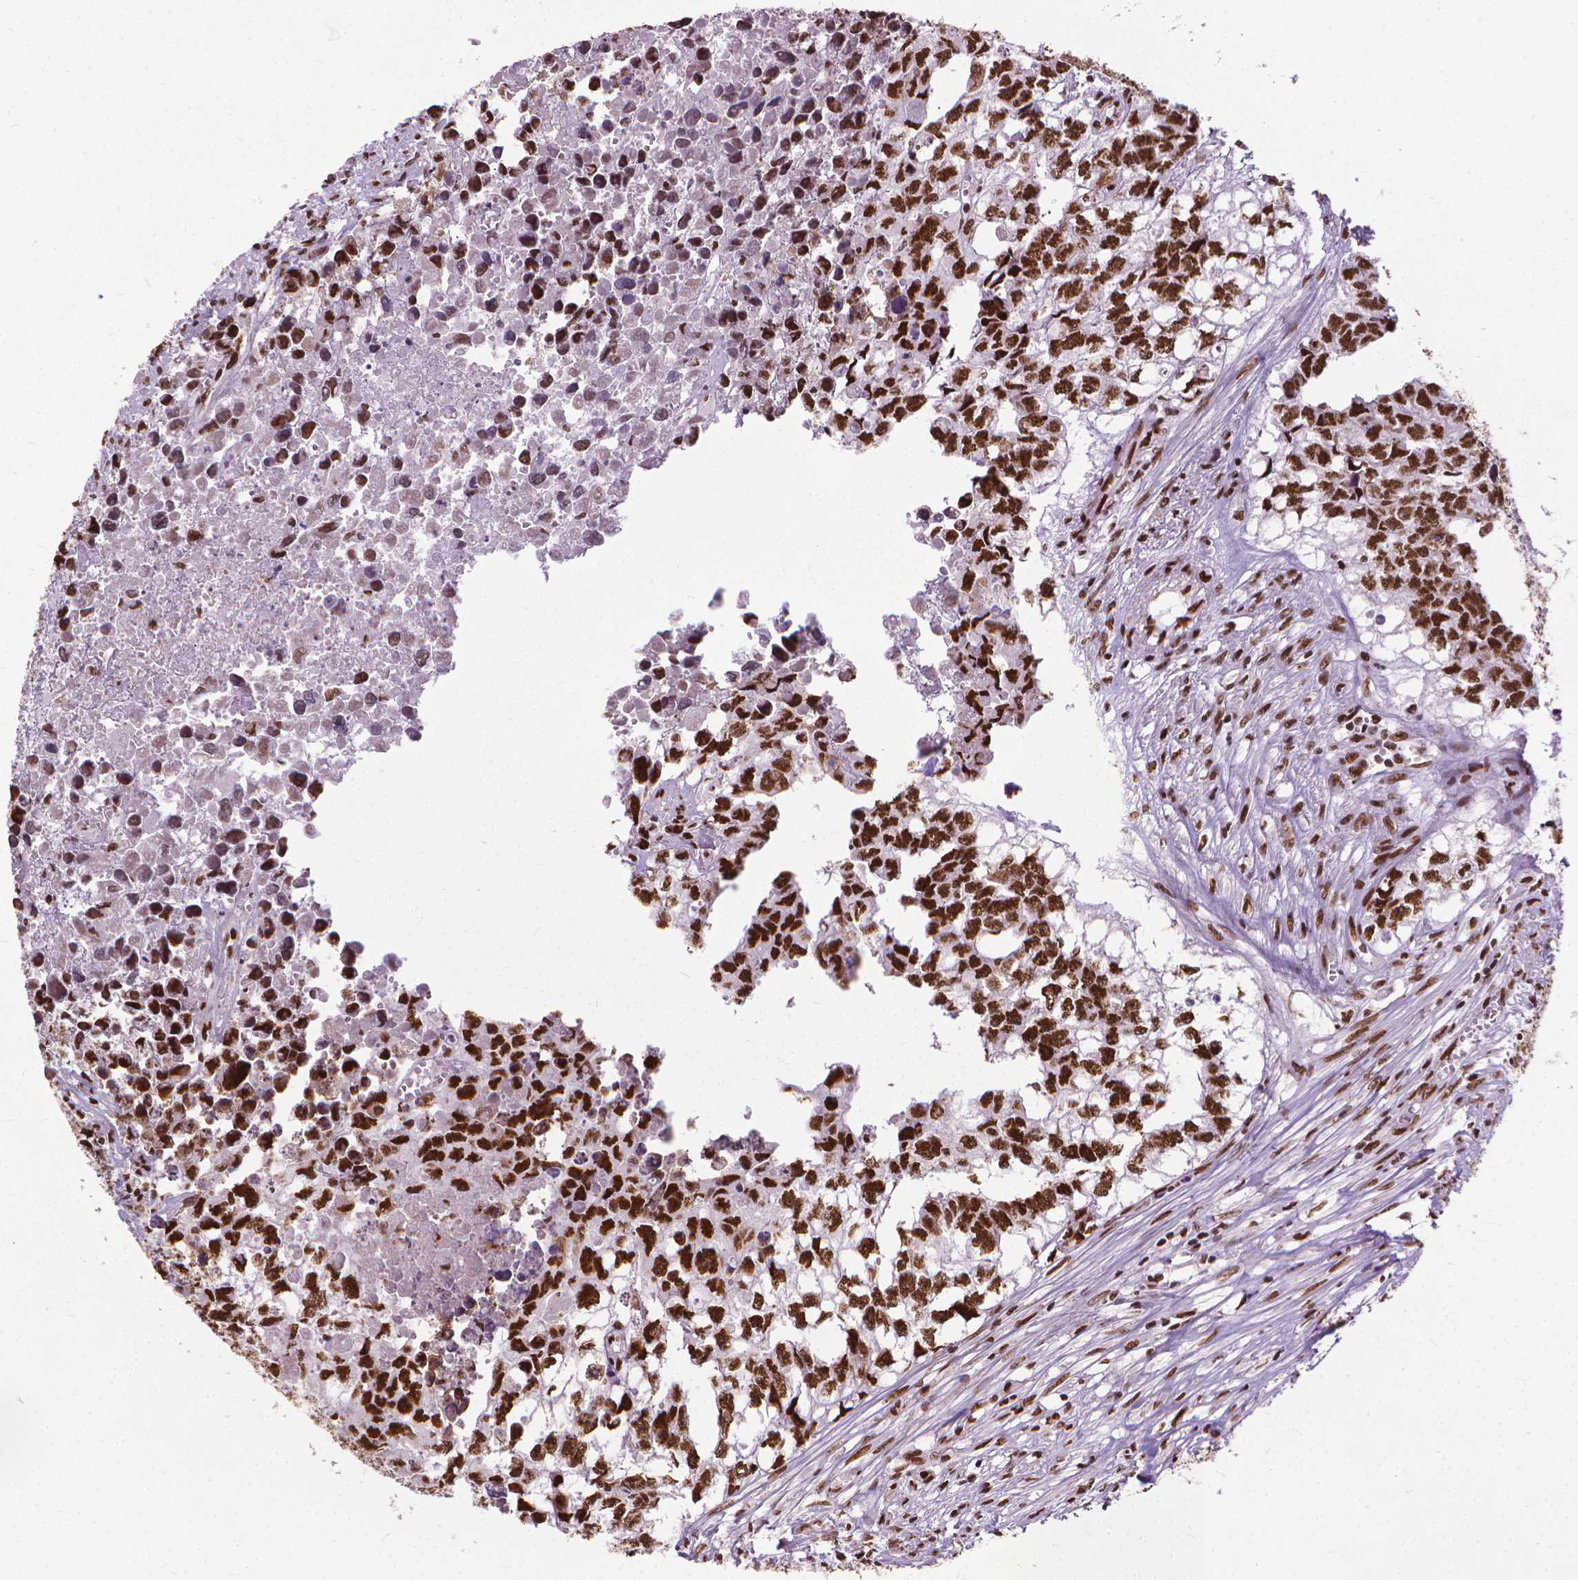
{"staining": {"intensity": "strong", "quantity": ">75%", "location": "nuclear"}, "tissue": "testis cancer", "cell_type": "Tumor cells", "image_type": "cancer", "snomed": [{"axis": "morphology", "description": "Carcinoma, Embryonal, NOS"}, {"axis": "morphology", "description": "Teratoma, malignant, NOS"}, {"axis": "topography", "description": "Testis"}], "caption": "Tumor cells demonstrate high levels of strong nuclear staining in approximately >75% of cells in human testis cancer (teratoma (malignant)).", "gene": "AKAP8", "patient": {"sex": "male", "age": 44}}